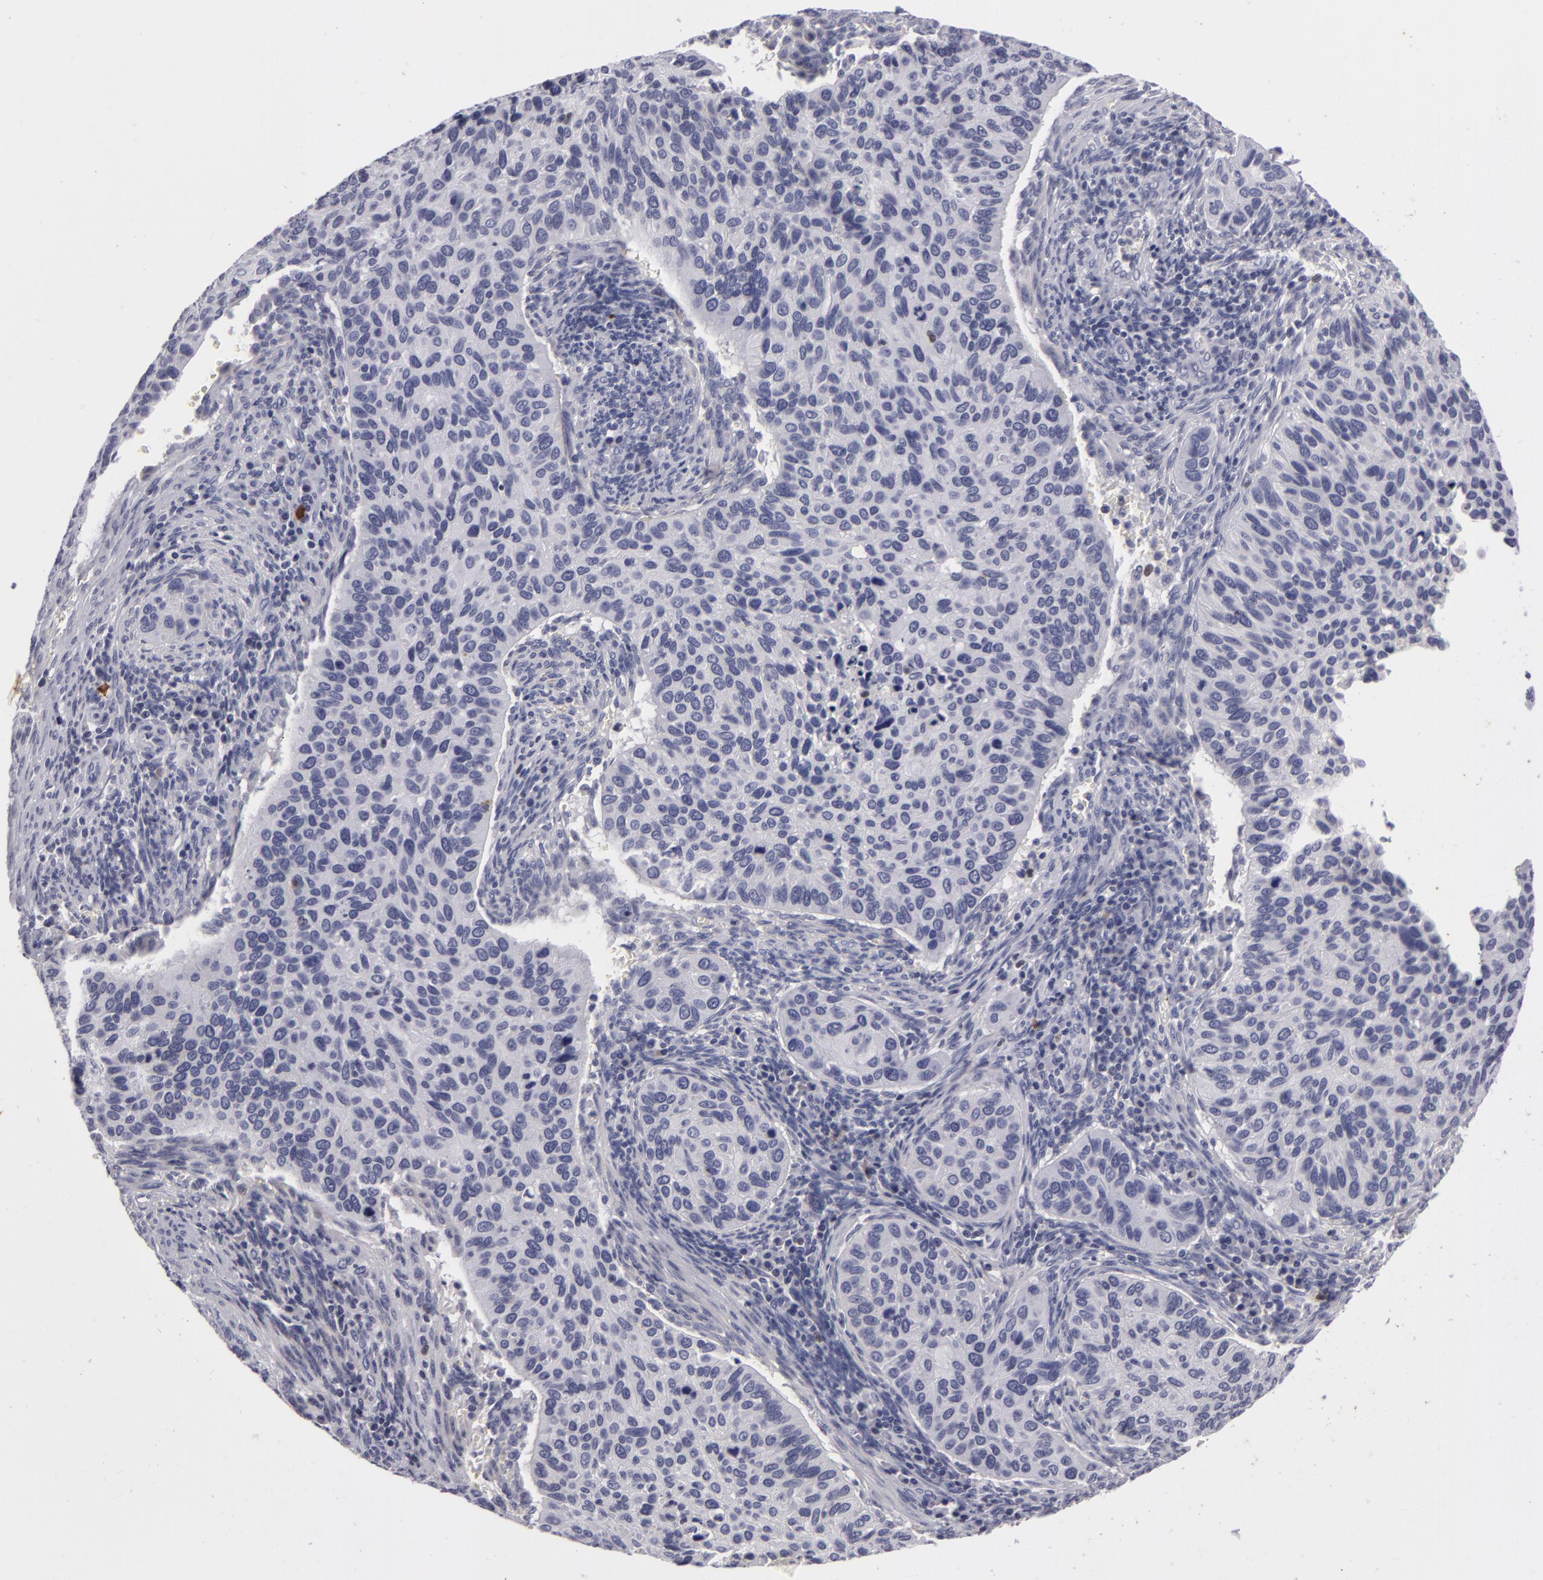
{"staining": {"intensity": "negative", "quantity": "none", "location": "none"}, "tissue": "cervical cancer", "cell_type": "Tumor cells", "image_type": "cancer", "snomed": [{"axis": "morphology", "description": "Adenocarcinoma, NOS"}, {"axis": "topography", "description": "Cervix"}], "caption": "A high-resolution photomicrograph shows immunohistochemistry staining of cervical adenocarcinoma, which reveals no significant staining in tumor cells. (Stains: DAB immunohistochemistry (IHC) with hematoxylin counter stain, Microscopy: brightfield microscopy at high magnification).", "gene": "NLGN4X", "patient": {"sex": "female", "age": 29}}